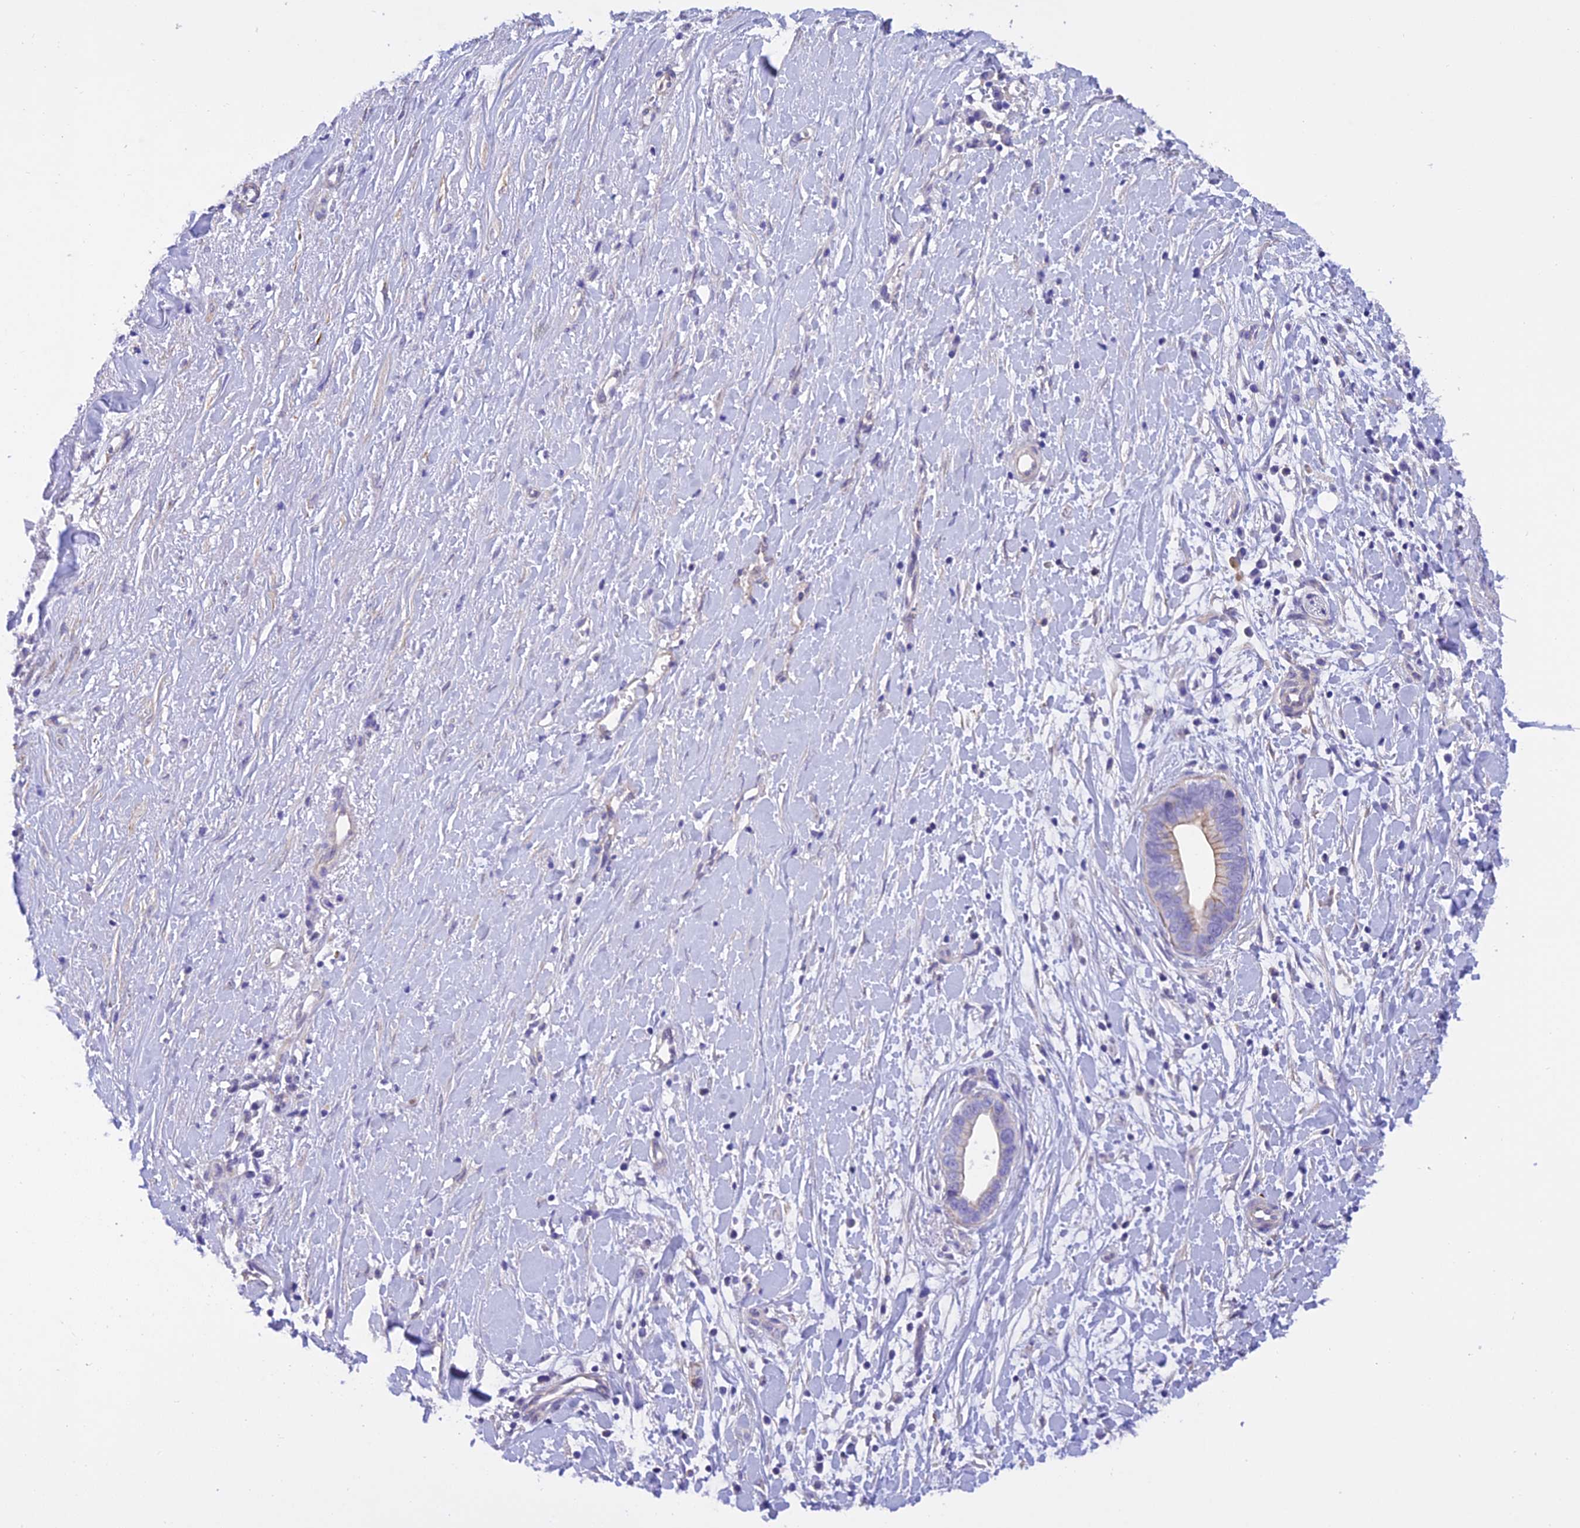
{"staining": {"intensity": "weak", "quantity": "<25%", "location": "cytoplasmic/membranous"}, "tissue": "liver cancer", "cell_type": "Tumor cells", "image_type": "cancer", "snomed": [{"axis": "morphology", "description": "Cholangiocarcinoma"}, {"axis": "topography", "description": "Liver"}], "caption": "Protein analysis of liver cancer exhibits no significant expression in tumor cells.", "gene": "C17orf67", "patient": {"sex": "female", "age": 79}}